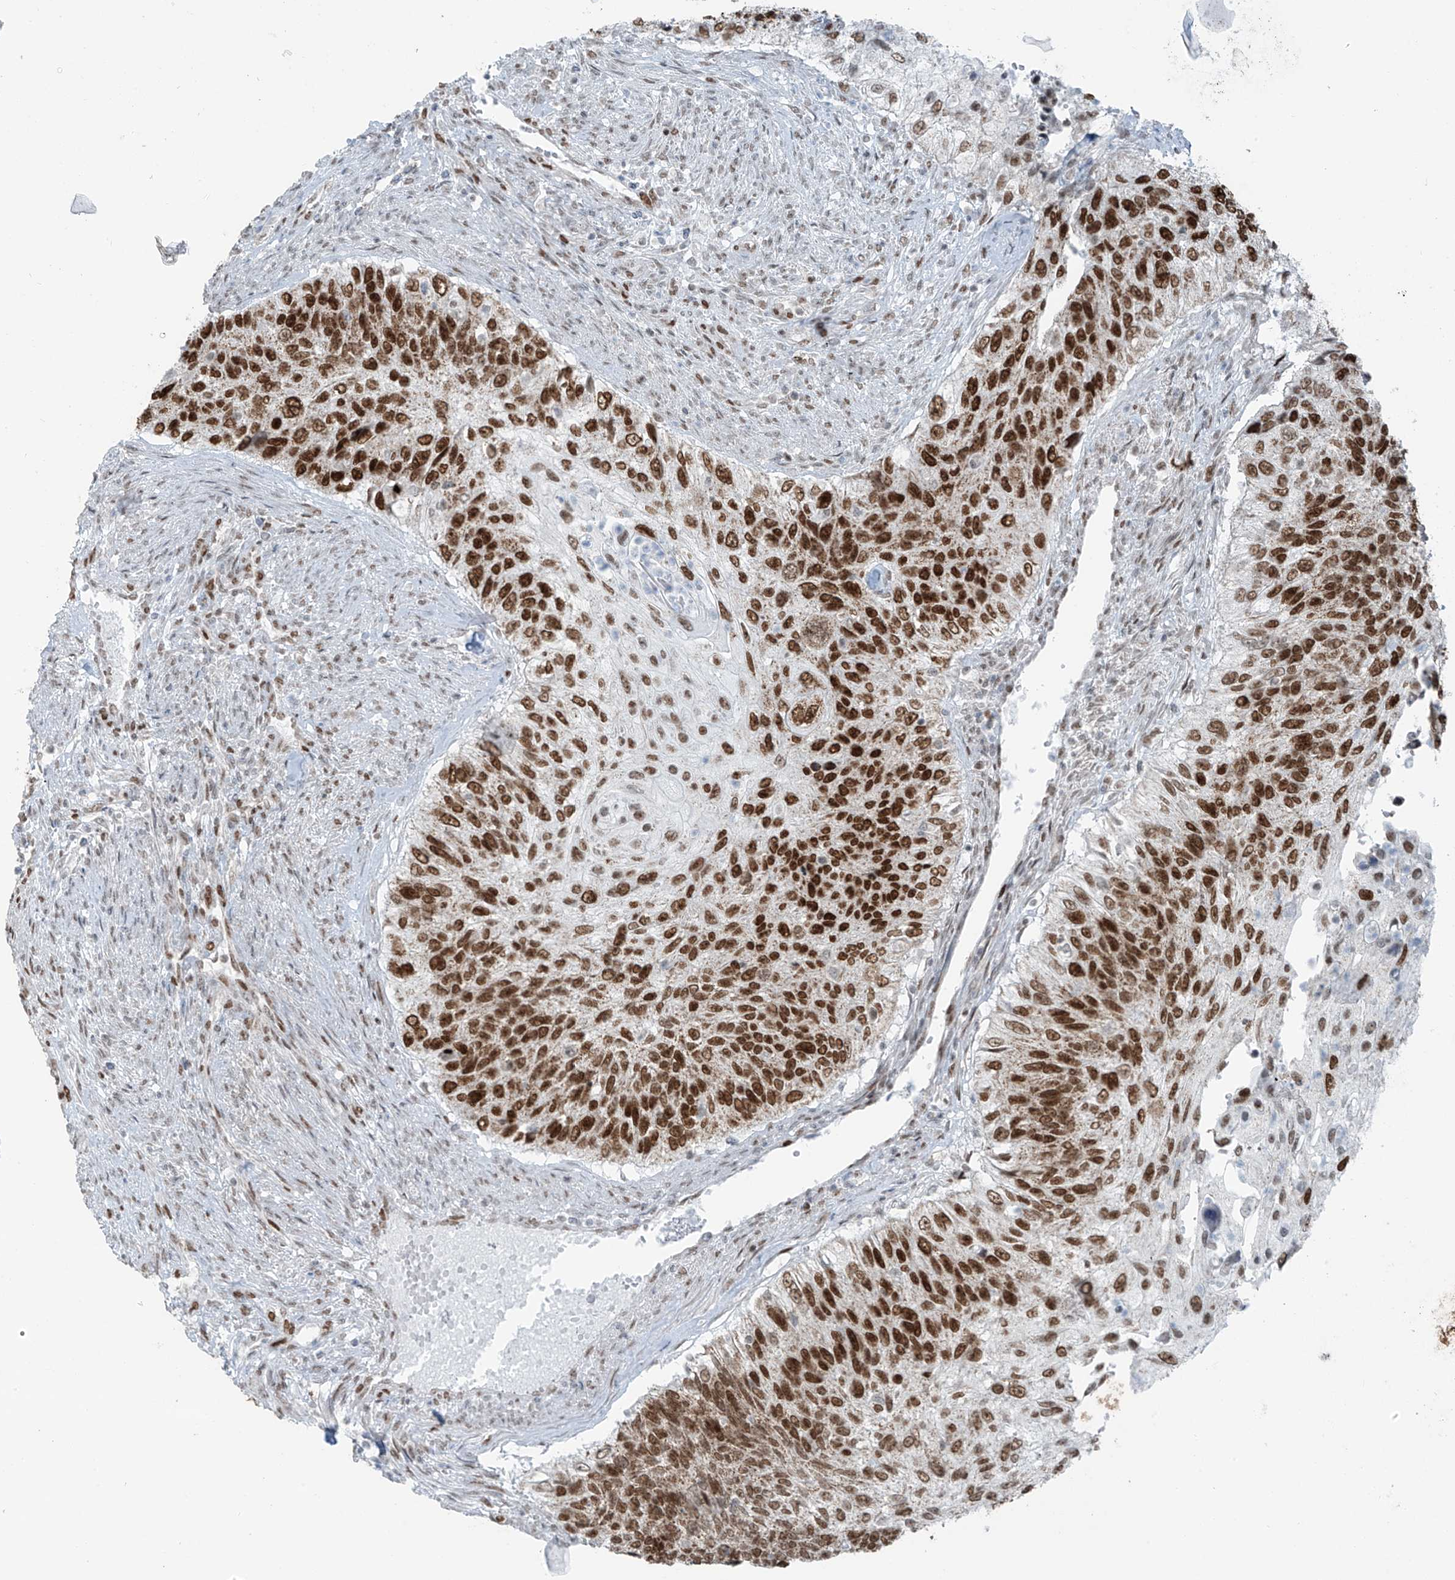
{"staining": {"intensity": "strong", "quantity": ">75%", "location": "nuclear"}, "tissue": "urothelial cancer", "cell_type": "Tumor cells", "image_type": "cancer", "snomed": [{"axis": "morphology", "description": "Urothelial carcinoma, High grade"}, {"axis": "topography", "description": "Urinary bladder"}], "caption": "Tumor cells reveal high levels of strong nuclear expression in about >75% of cells in human high-grade urothelial carcinoma.", "gene": "WRNIP1", "patient": {"sex": "female", "age": 60}}